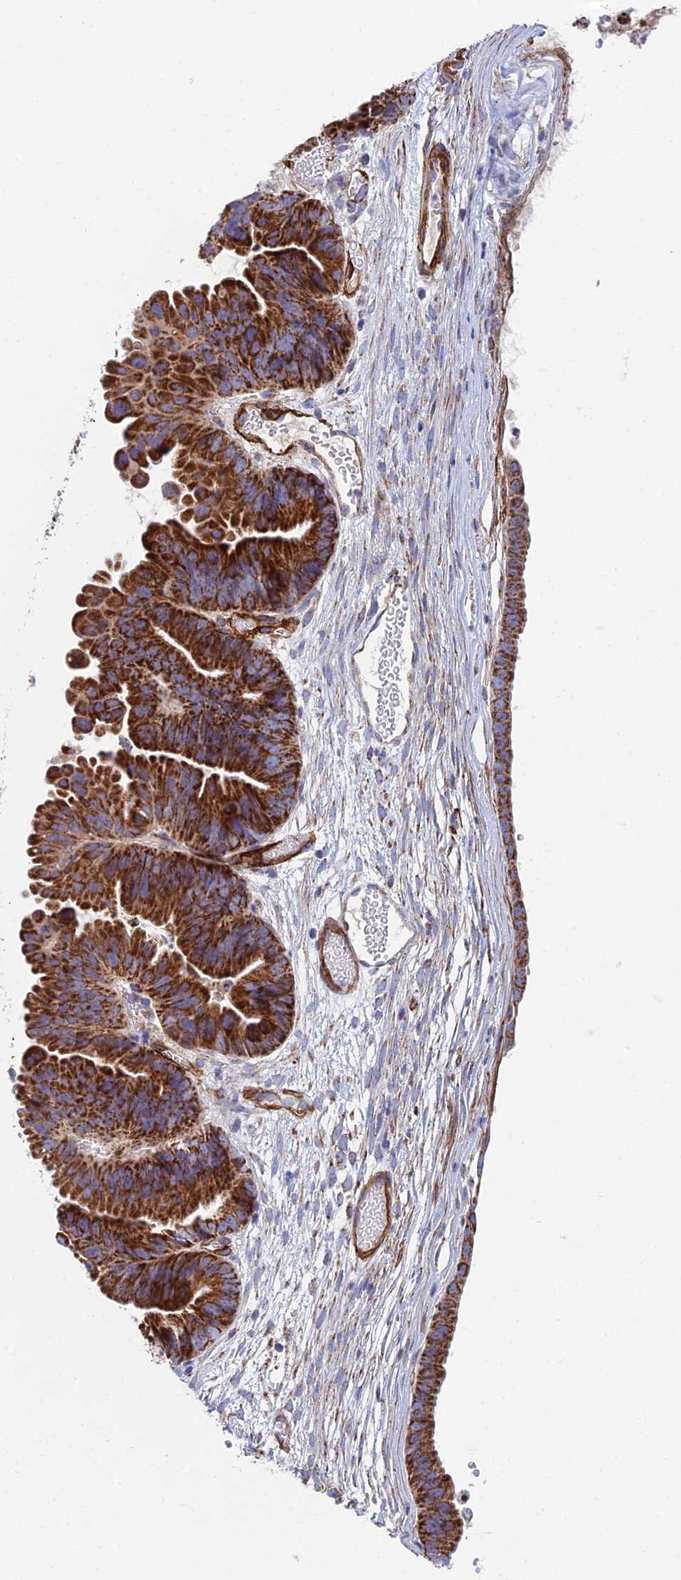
{"staining": {"intensity": "strong", "quantity": ">75%", "location": "cytoplasmic/membranous"}, "tissue": "ovarian cancer", "cell_type": "Tumor cells", "image_type": "cancer", "snomed": [{"axis": "morphology", "description": "Cystadenocarcinoma, mucinous, NOS"}, {"axis": "topography", "description": "Ovary"}], "caption": "Brown immunohistochemical staining in human ovarian cancer demonstrates strong cytoplasmic/membranous positivity in approximately >75% of tumor cells.", "gene": "CSPG4", "patient": {"sex": "female", "age": 61}}